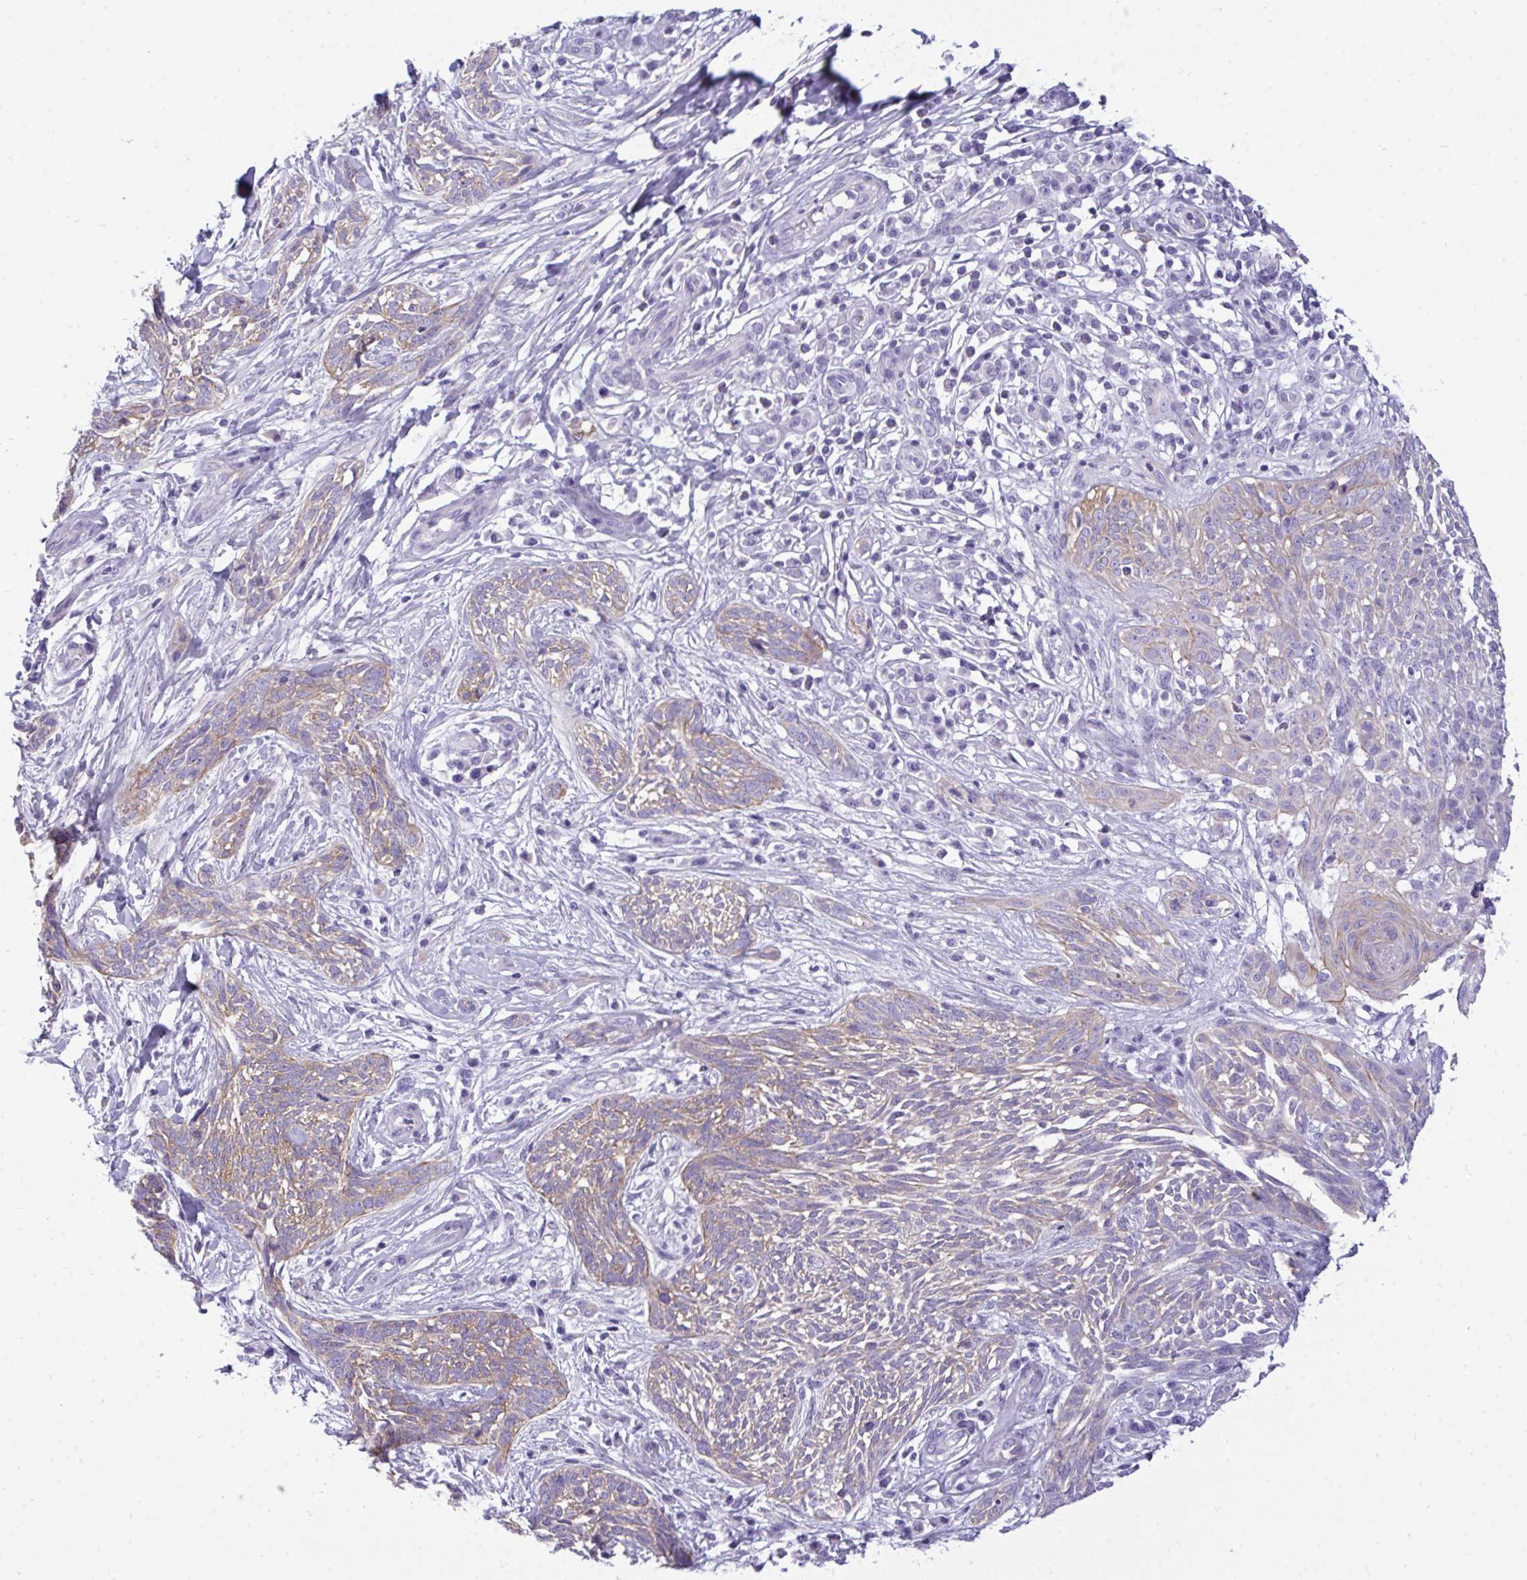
{"staining": {"intensity": "weak", "quantity": "25%-75%", "location": "cytoplasmic/membranous"}, "tissue": "skin cancer", "cell_type": "Tumor cells", "image_type": "cancer", "snomed": [{"axis": "morphology", "description": "Basal cell carcinoma"}, {"axis": "topography", "description": "Skin"}, {"axis": "topography", "description": "Skin, foot"}], "caption": "Skin cancer (basal cell carcinoma) was stained to show a protein in brown. There is low levels of weak cytoplasmic/membranous expression in approximately 25%-75% of tumor cells.", "gene": "MYH10", "patient": {"sex": "female", "age": 86}}